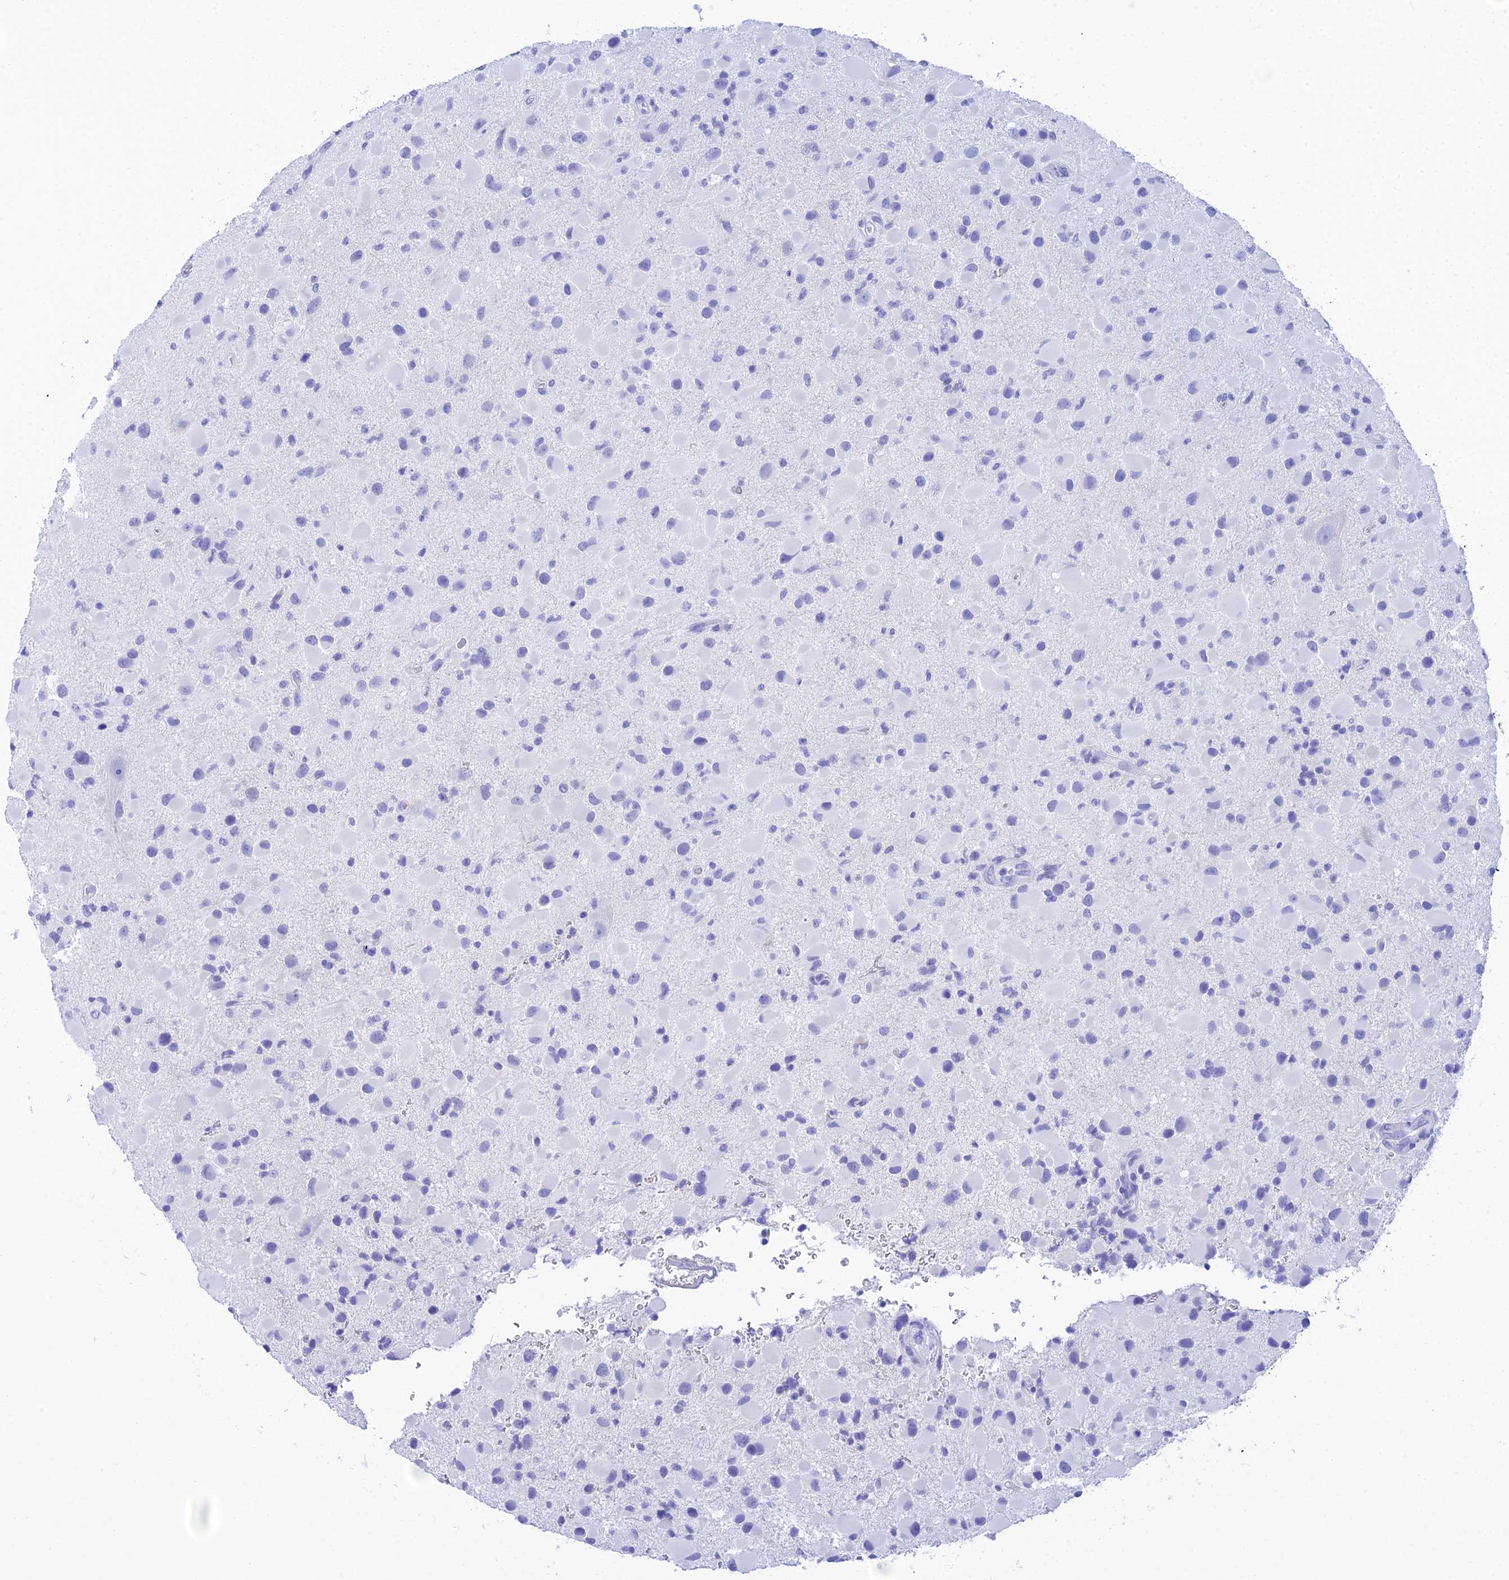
{"staining": {"intensity": "negative", "quantity": "none", "location": "none"}, "tissue": "glioma", "cell_type": "Tumor cells", "image_type": "cancer", "snomed": [{"axis": "morphology", "description": "Glioma, malignant, Low grade"}, {"axis": "topography", "description": "Brain"}], "caption": "Tumor cells are negative for protein expression in human glioma. The staining is performed using DAB brown chromogen with nuclei counter-stained in using hematoxylin.", "gene": "REG1A", "patient": {"sex": "female", "age": 32}}